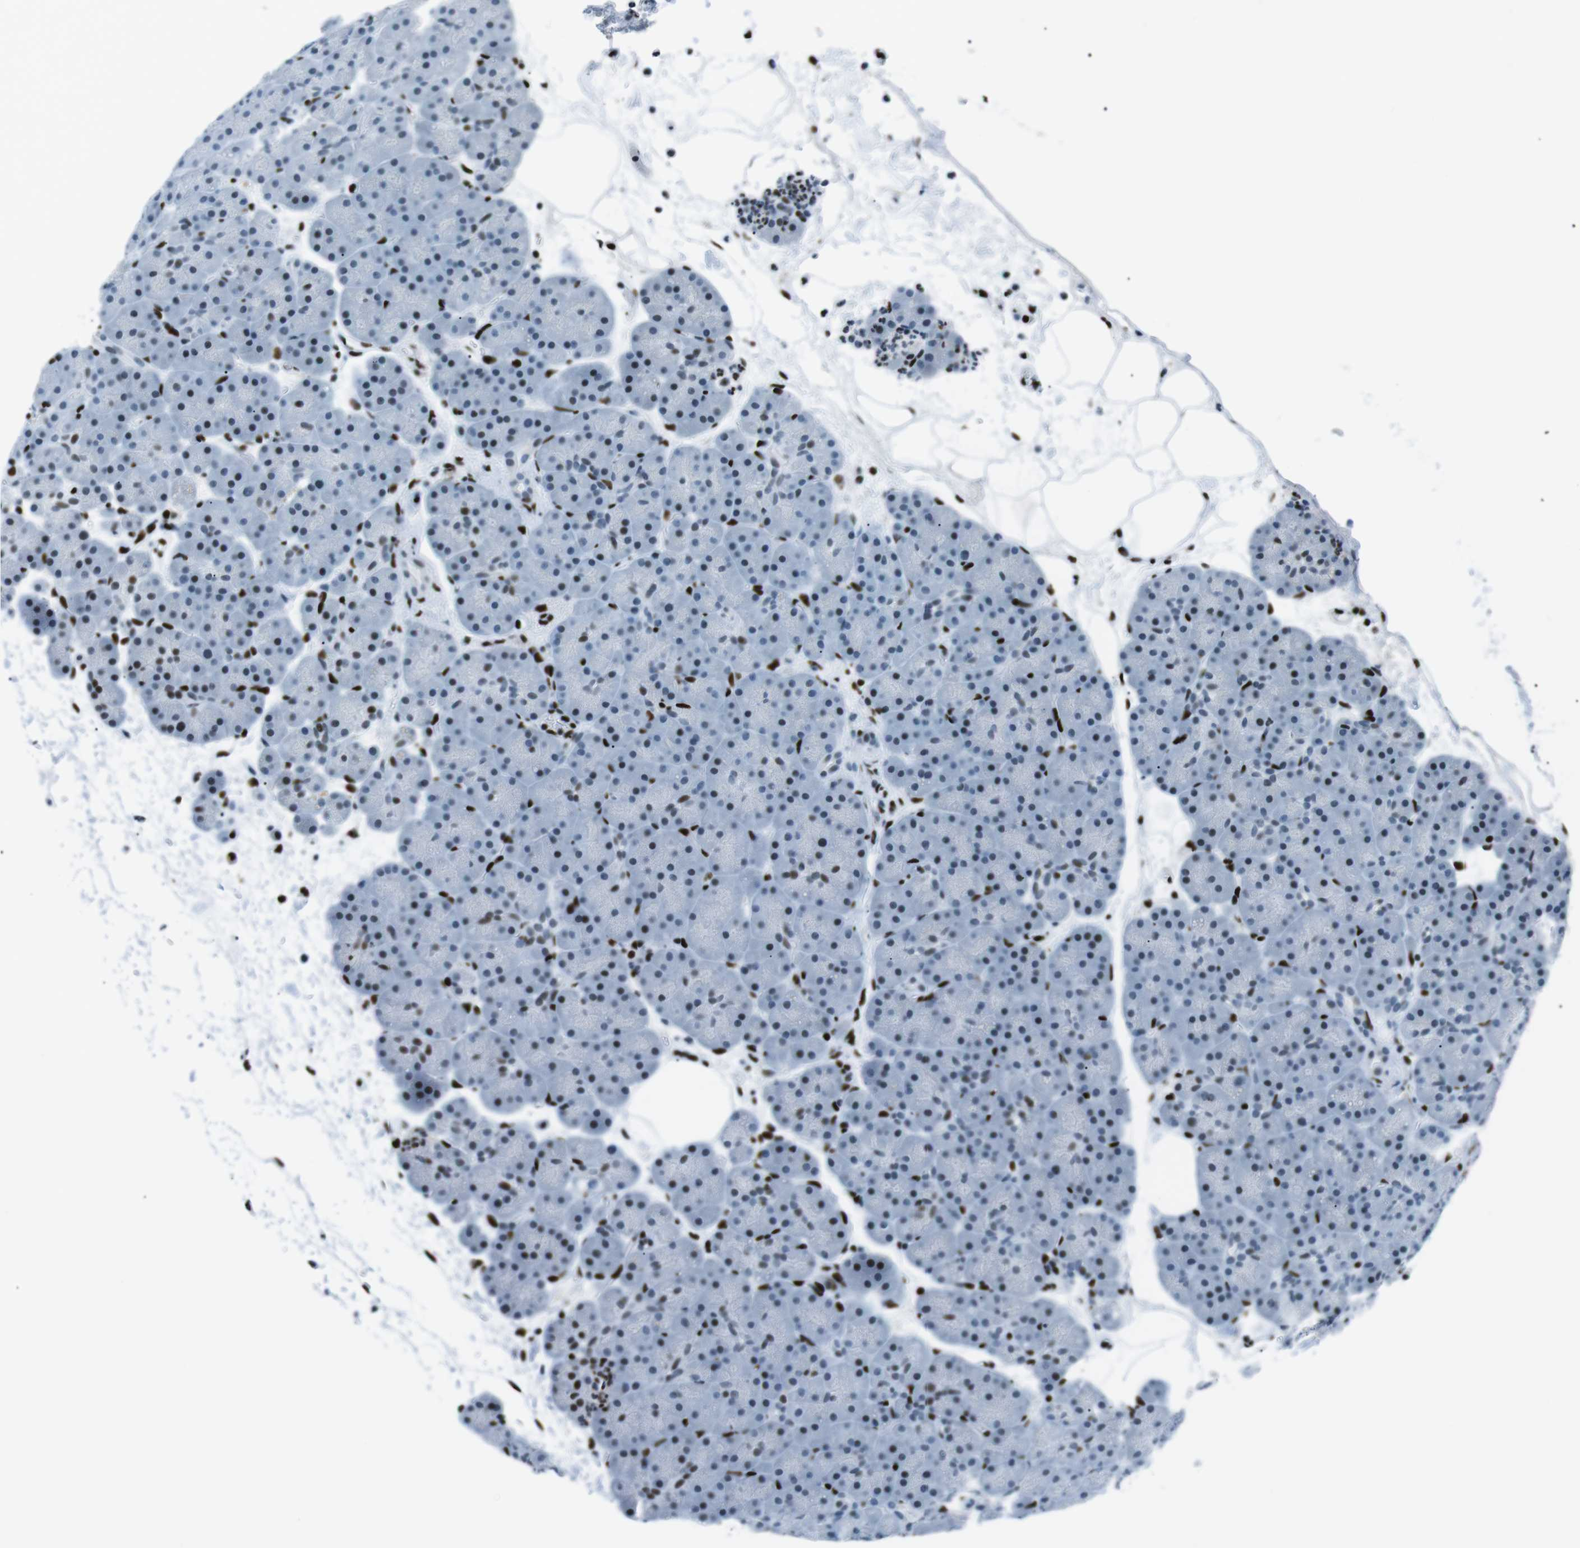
{"staining": {"intensity": "moderate", "quantity": "<25%", "location": "nuclear"}, "tissue": "pancreas", "cell_type": "Exocrine glandular cells", "image_type": "normal", "snomed": [{"axis": "morphology", "description": "Normal tissue, NOS"}, {"axis": "topography", "description": "Pancreas"}], "caption": "DAB immunohistochemical staining of unremarkable human pancreas reveals moderate nuclear protein expression in about <25% of exocrine glandular cells.", "gene": "PML", "patient": {"sex": "male", "age": 66}}